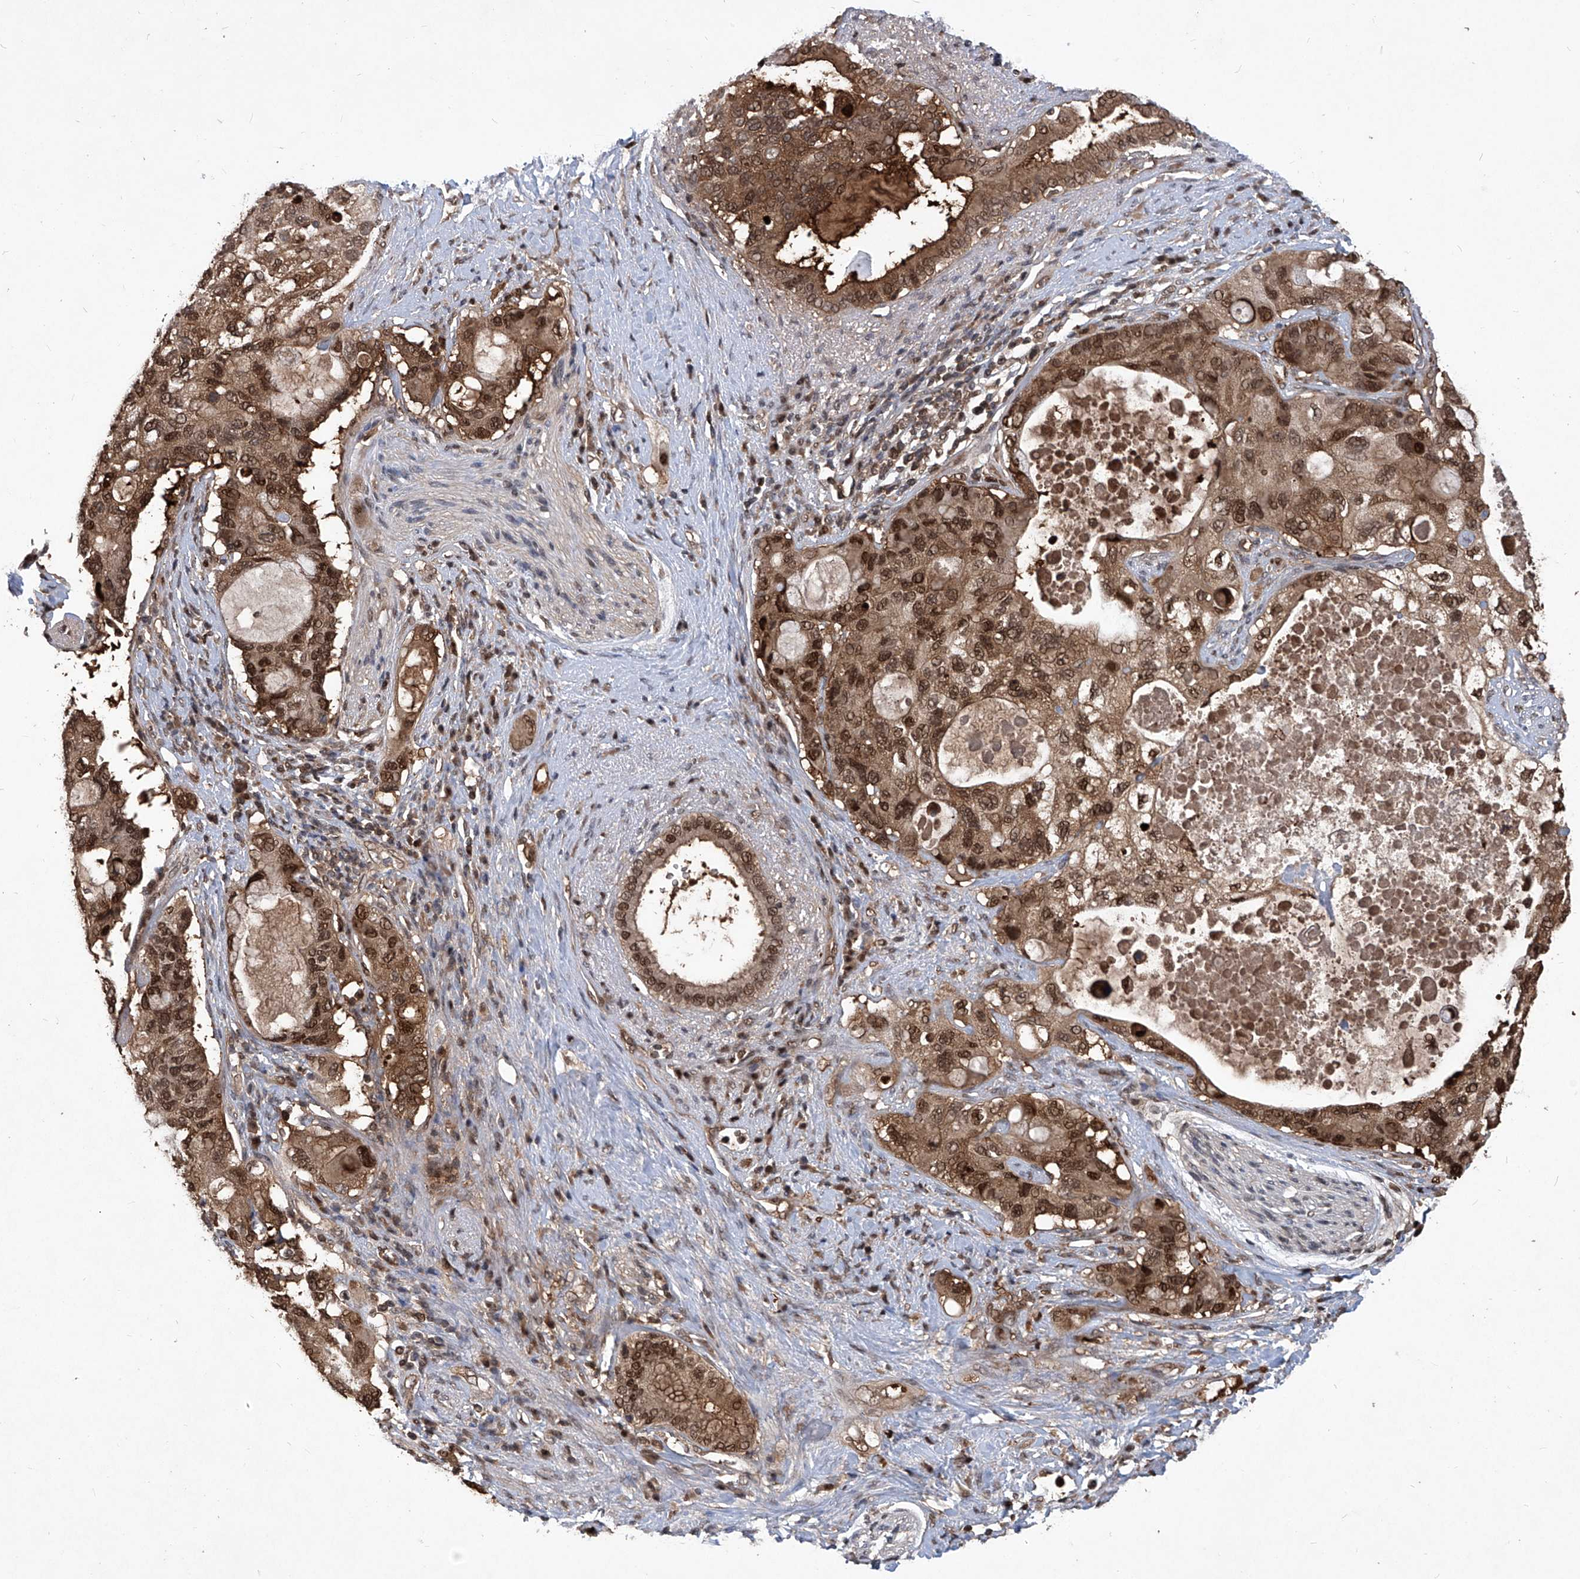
{"staining": {"intensity": "moderate", "quantity": ">75%", "location": "cytoplasmic/membranous,nuclear"}, "tissue": "pancreatic cancer", "cell_type": "Tumor cells", "image_type": "cancer", "snomed": [{"axis": "morphology", "description": "Adenocarcinoma, NOS"}, {"axis": "topography", "description": "Pancreas"}], "caption": "Protein analysis of pancreatic adenocarcinoma tissue displays moderate cytoplasmic/membranous and nuclear positivity in about >75% of tumor cells.", "gene": "PSMB1", "patient": {"sex": "female", "age": 56}}